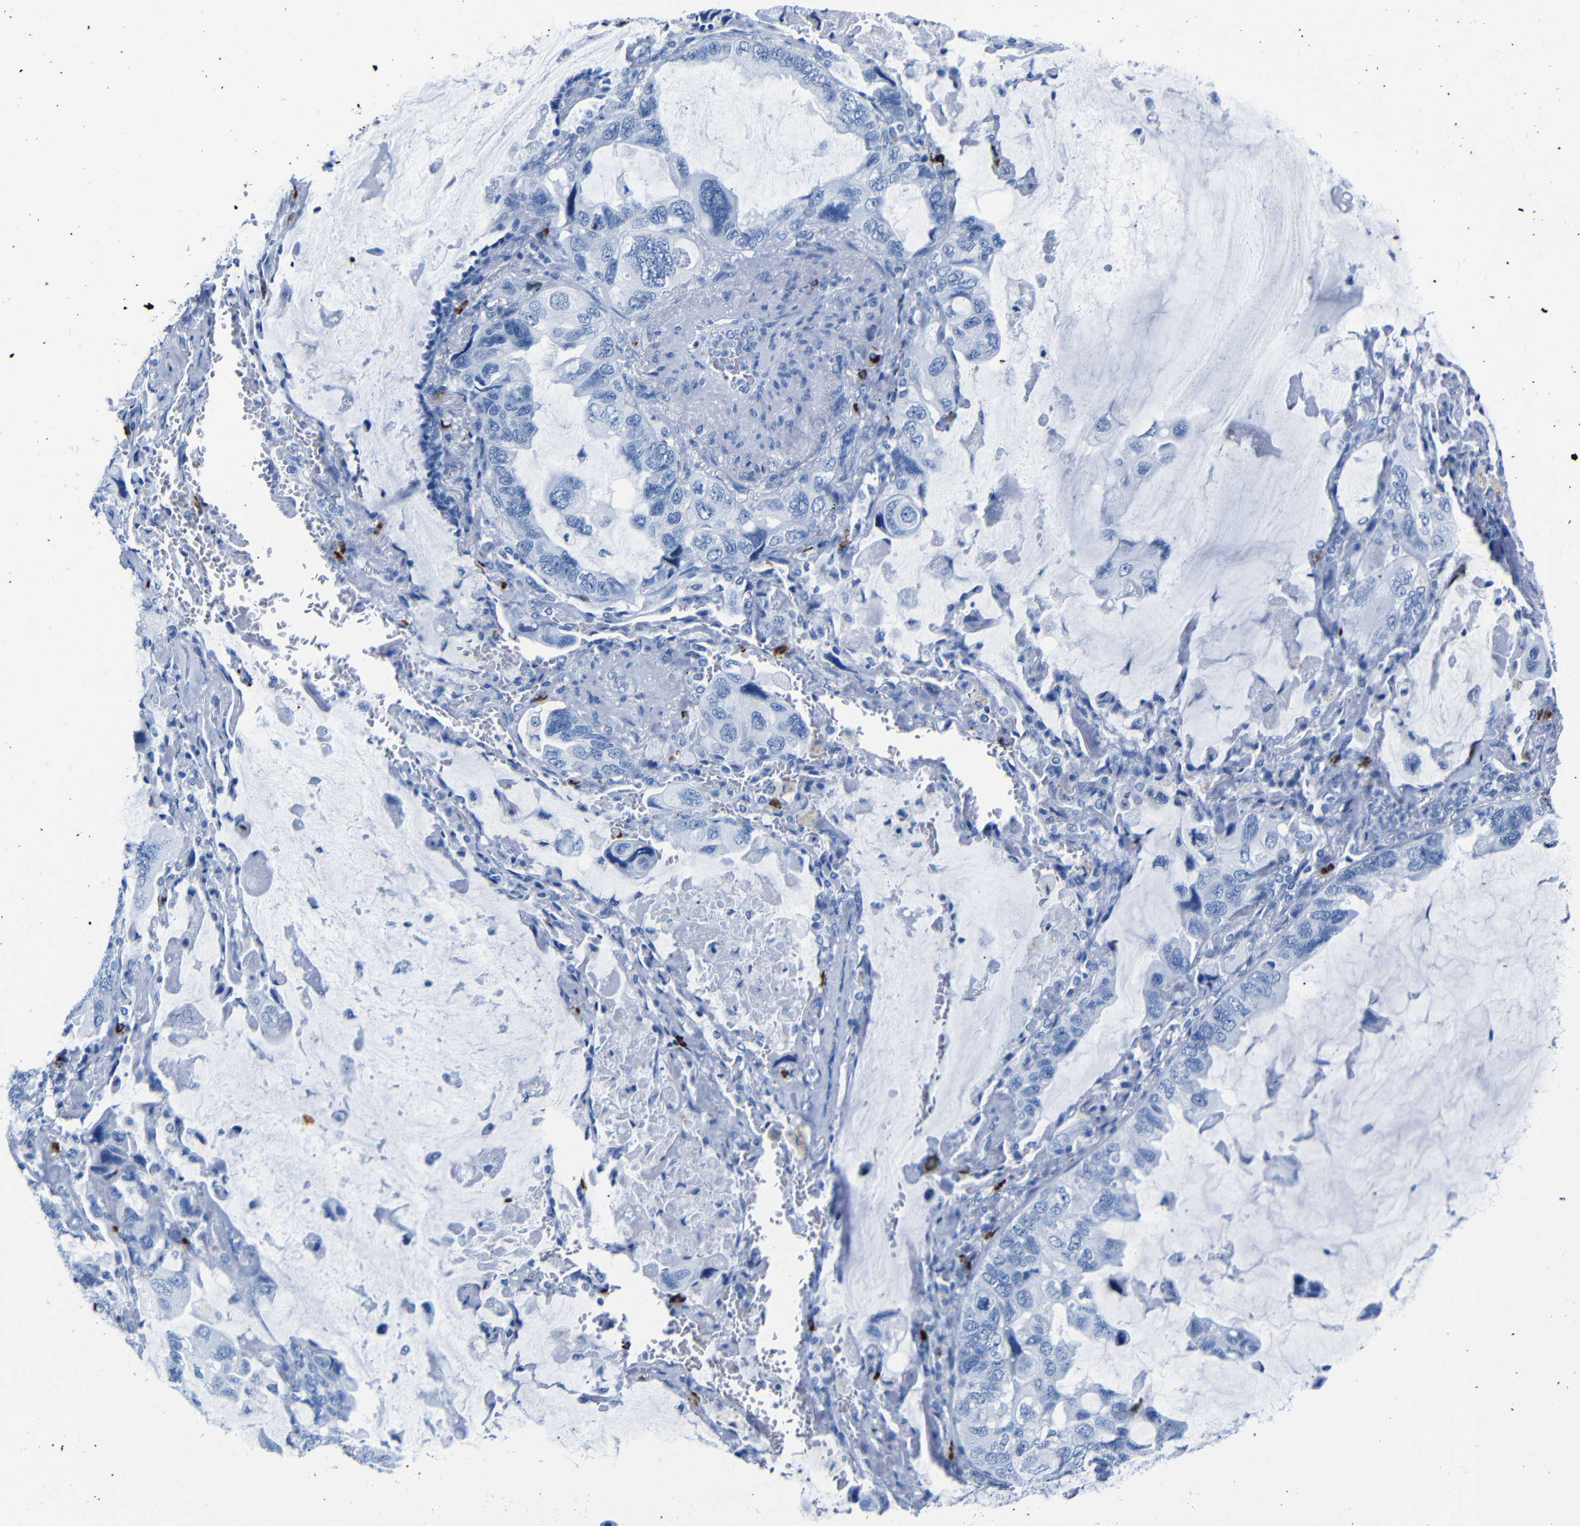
{"staining": {"intensity": "negative", "quantity": "none", "location": "none"}, "tissue": "lung cancer", "cell_type": "Tumor cells", "image_type": "cancer", "snomed": [{"axis": "morphology", "description": "Squamous cell carcinoma, NOS"}, {"axis": "topography", "description": "Lung"}], "caption": "Lung cancer (squamous cell carcinoma) was stained to show a protein in brown. There is no significant positivity in tumor cells.", "gene": "CLDN11", "patient": {"sex": "female", "age": 73}}